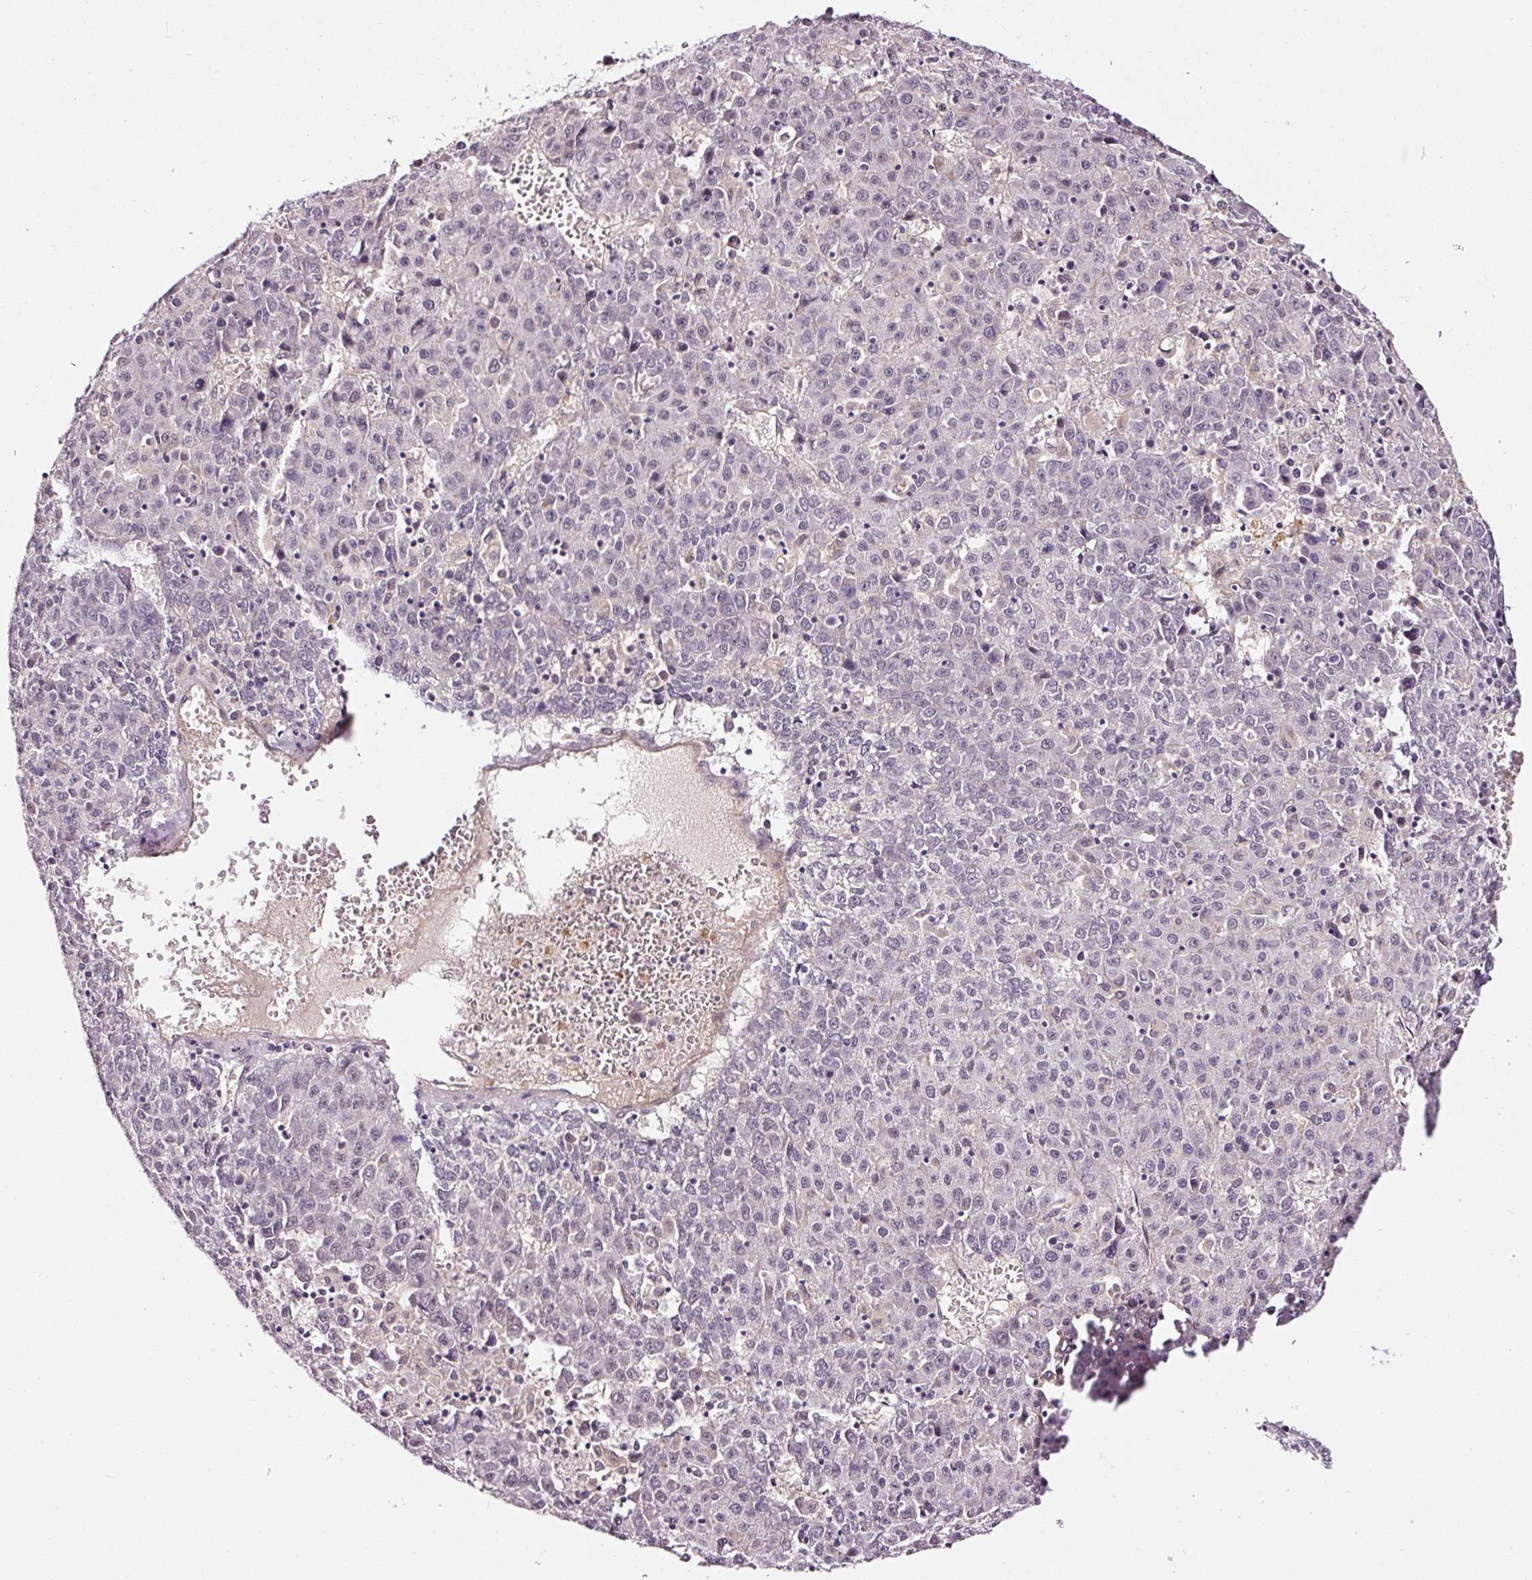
{"staining": {"intensity": "negative", "quantity": "none", "location": "none"}, "tissue": "liver cancer", "cell_type": "Tumor cells", "image_type": "cancer", "snomed": [{"axis": "morphology", "description": "Carcinoma, Hepatocellular, NOS"}, {"axis": "topography", "description": "Liver"}], "caption": "IHC photomicrograph of human hepatocellular carcinoma (liver) stained for a protein (brown), which demonstrates no staining in tumor cells.", "gene": "ABCB4", "patient": {"sex": "female", "age": 53}}